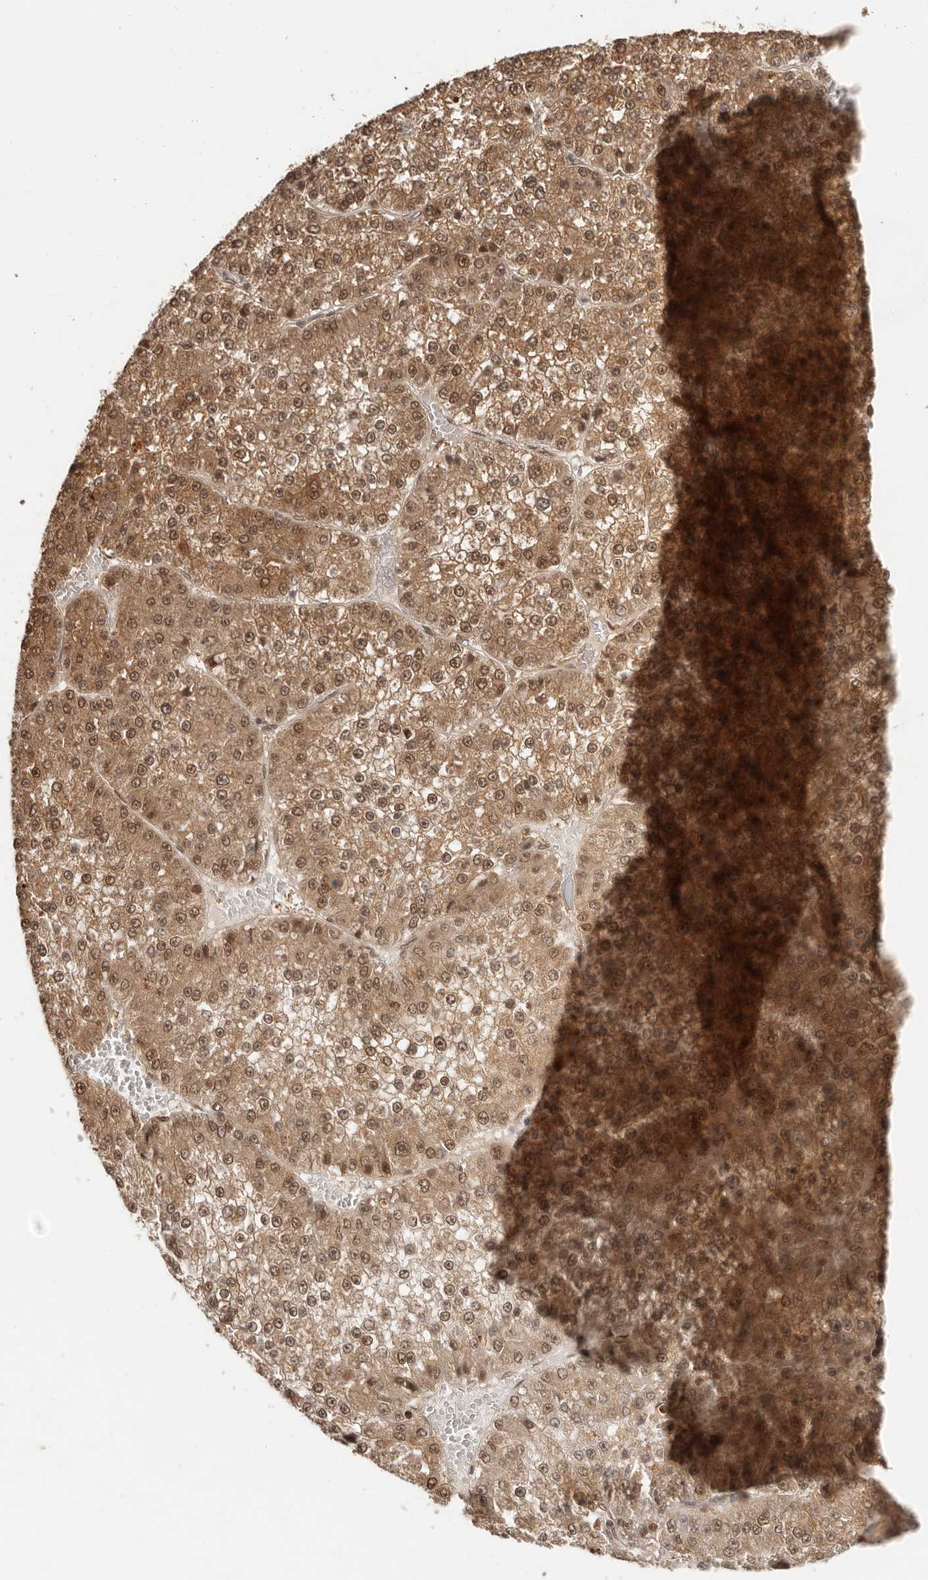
{"staining": {"intensity": "moderate", "quantity": ">75%", "location": "cytoplasmic/membranous,nuclear"}, "tissue": "liver cancer", "cell_type": "Tumor cells", "image_type": "cancer", "snomed": [{"axis": "morphology", "description": "Carcinoma, Hepatocellular, NOS"}, {"axis": "topography", "description": "Liver"}], "caption": "IHC image of human liver cancer stained for a protein (brown), which shows medium levels of moderate cytoplasmic/membranous and nuclear staining in approximately >75% of tumor cells.", "gene": "PSMA5", "patient": {"sex": "female", "age": 73}}